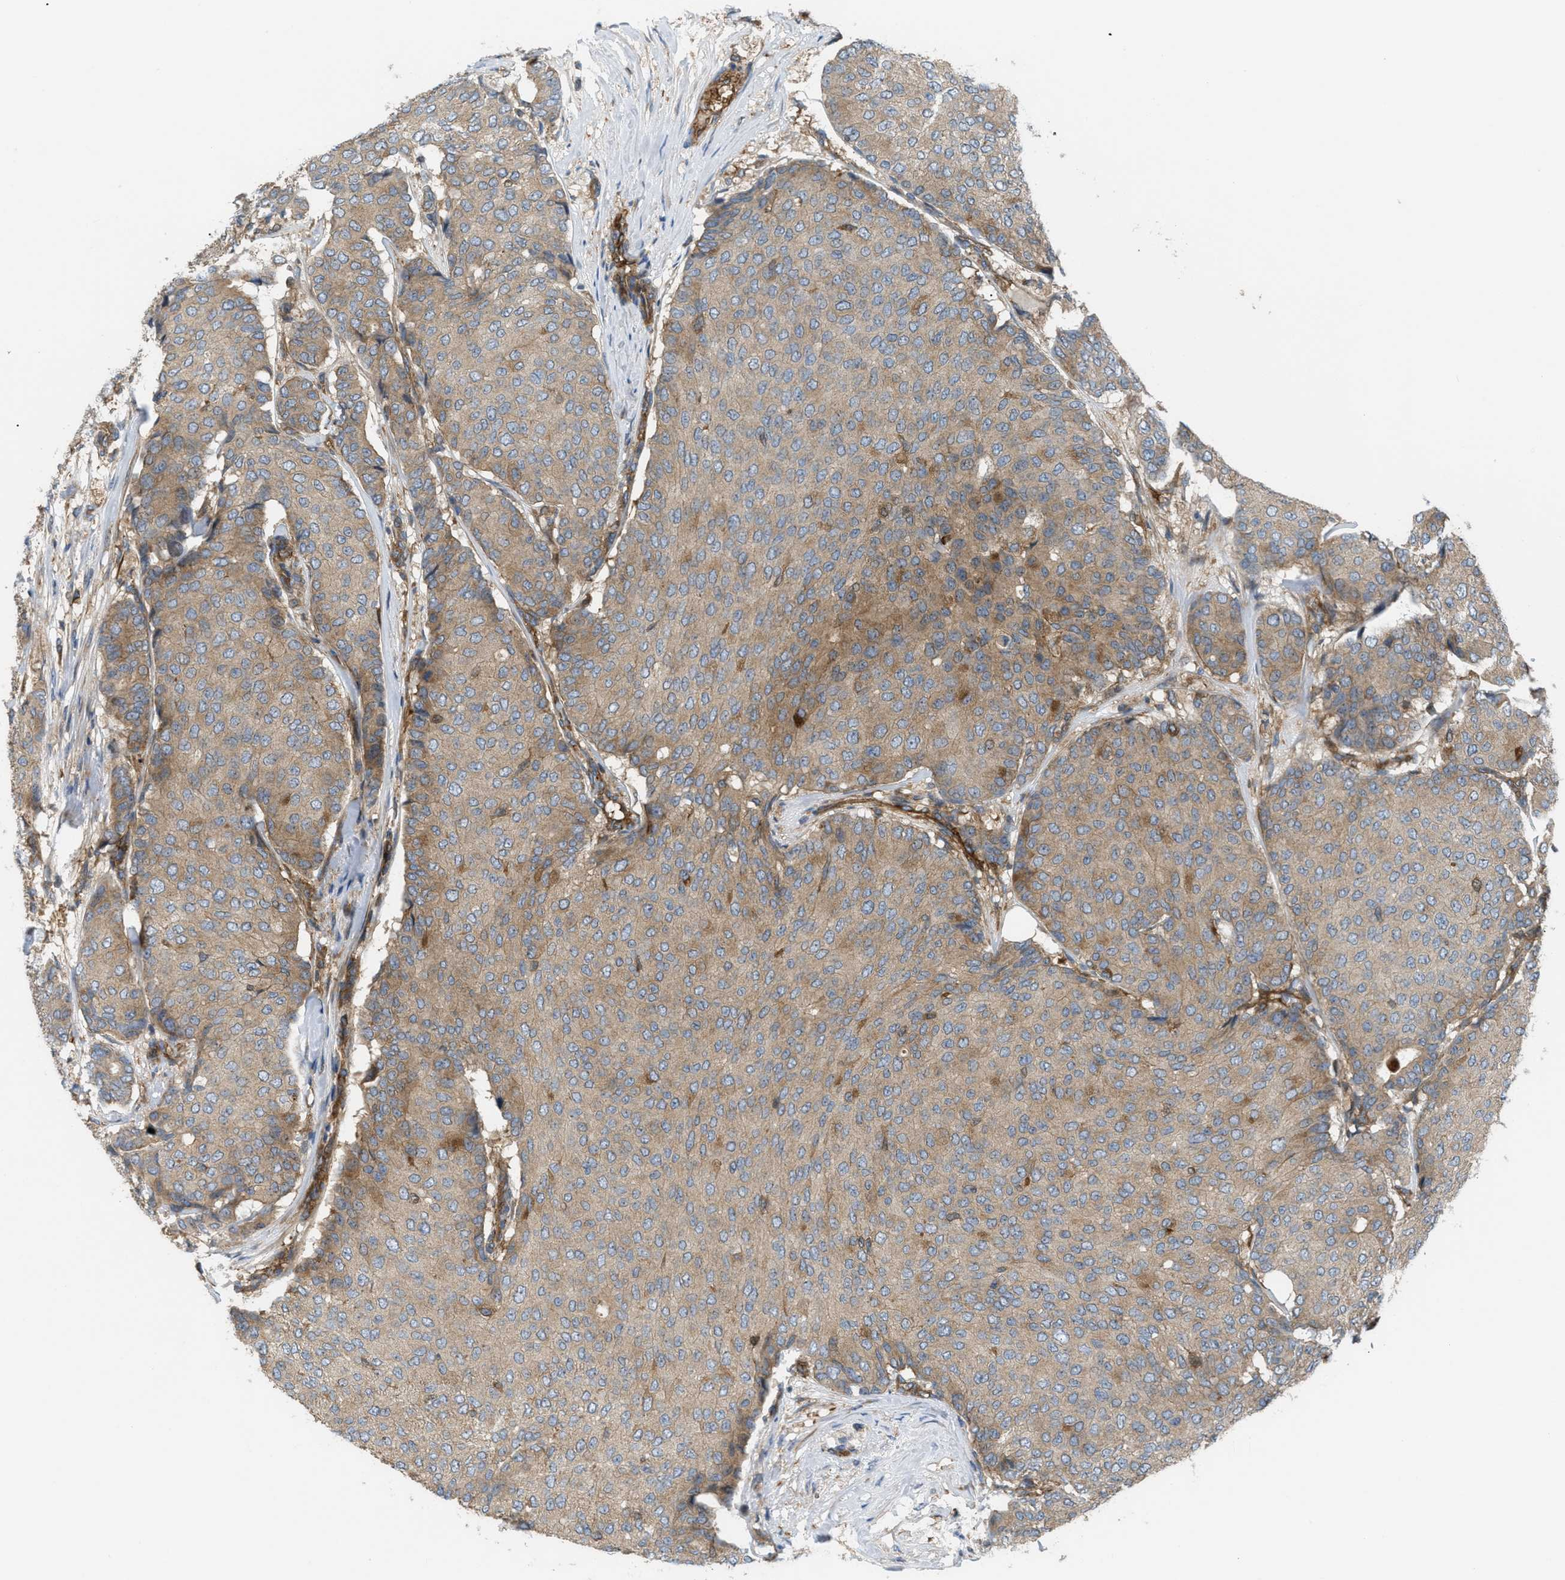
{"staining": {"intensity": "moderate", "quantity": ">75%", "location": "cytoplasmic/membranous"}, "tissue": "breast cancer", "cell_type": "Tumor cells", "image_type": "cancer", "snomed": [{"axis": "morphology", "description": "Duct carcinoma"}, {"axis": "topography", "description": "Breast"}], "caption": "Moderate cytoplasmic/membranous expression for a protein is appreciated in approximately >75% of tumor cells of breast infiltrating ductal carcinoma using IHC.", "gene": "ATP2A3", "patient": {"sex": "female", "age": 75}}